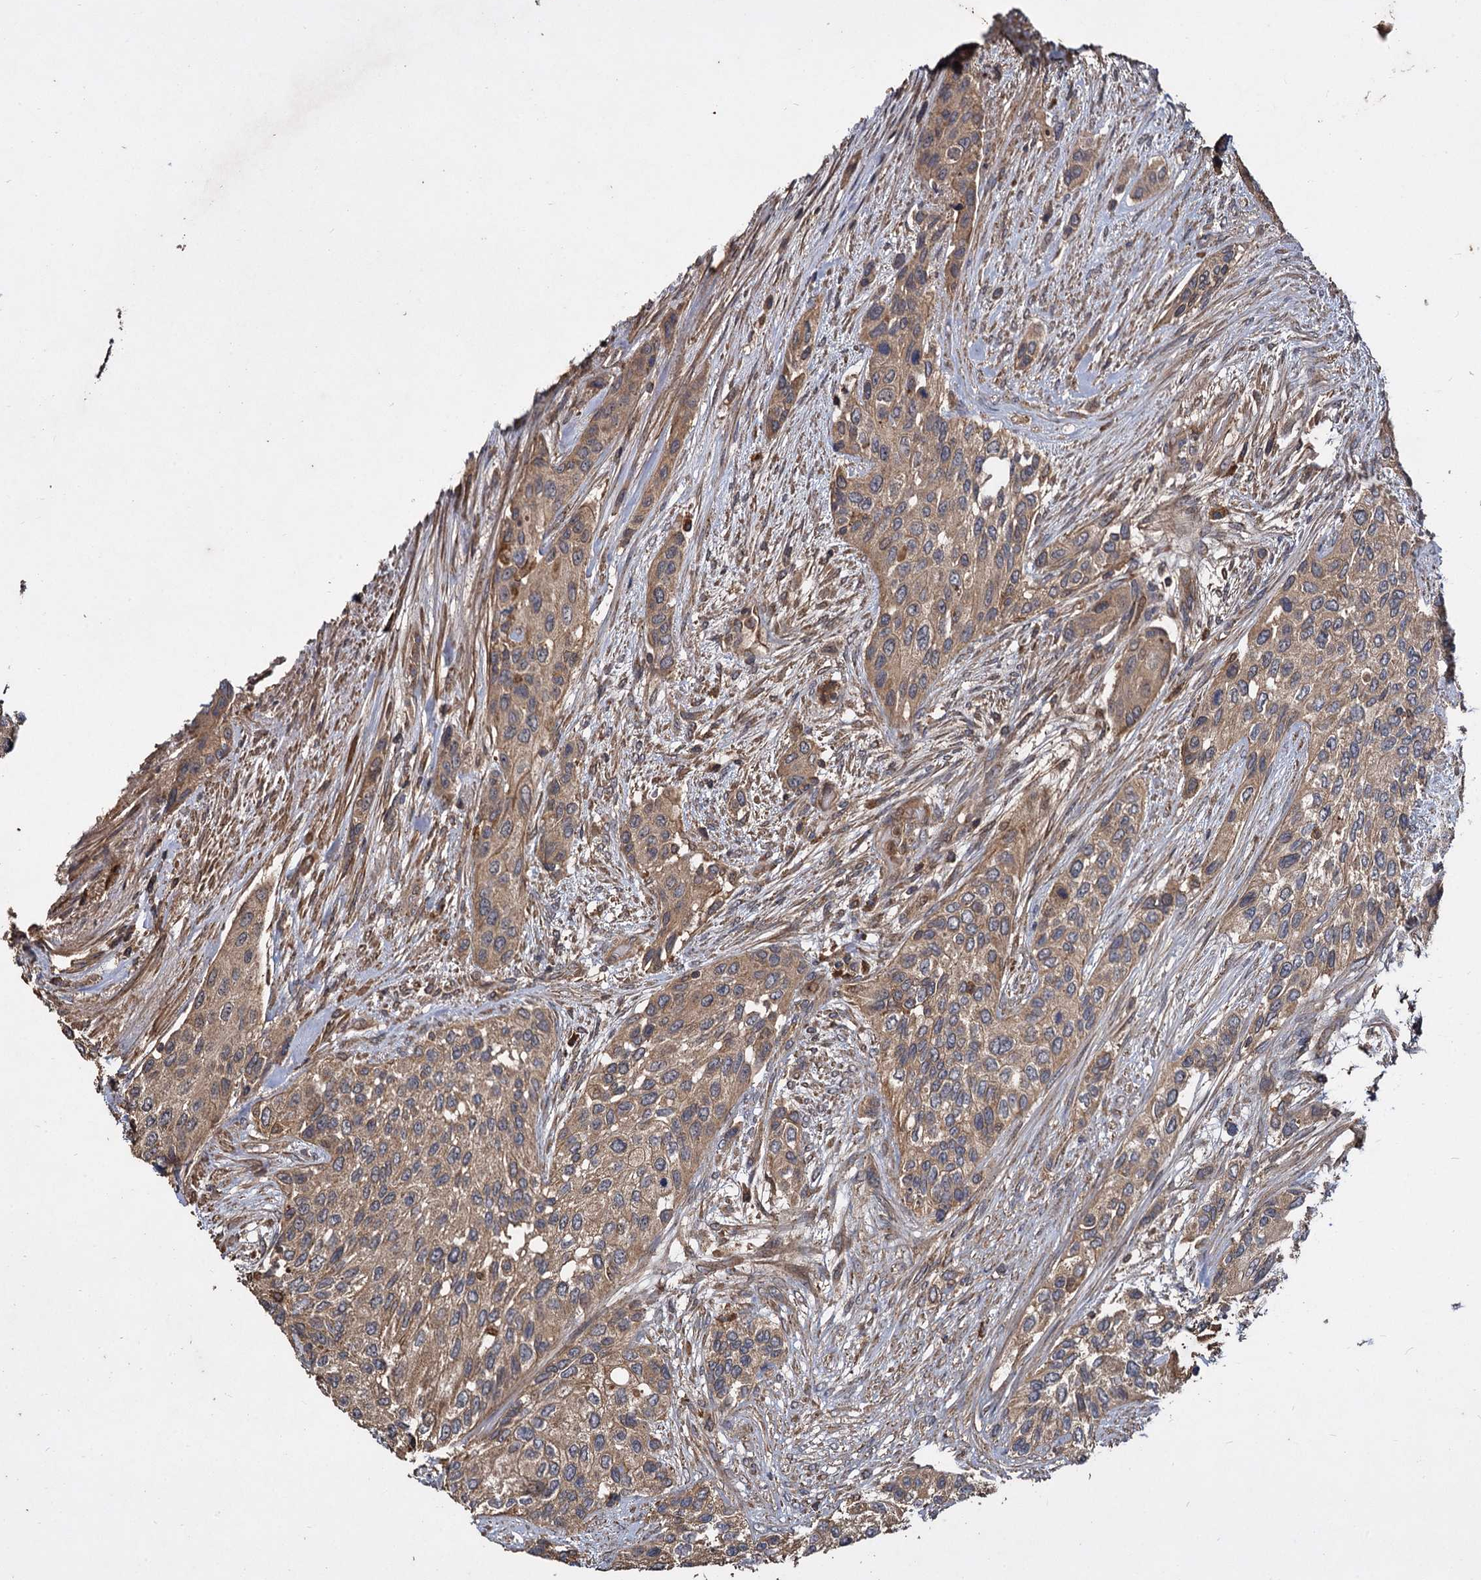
{"staining": {"intensity": "weak", "quantity": ">75%", "location": "cytoplasmic/membranous"}, "tissue": "urothelial cancer", "cell_type": "Tumor cells", "image_type": "cancer", "snomed": [{"axis": "morphology", "description": "Normal tissue, NOS"}, {"axis": "morphology", "description": "Urothelial carcinoma, High grade"}, {"axis": "topography", "description": "Vascular tissue"}, {"axis": "topography", "description": "Urinary bladder"}], "caption": "This is an image of immunohistochemistry (IHC) staining of urothelial cancer, which shows weak expression in the cytoplasmic/membranous of tumor cells.", "gene": "GCLC", "patient": {"sex": "female", "age": 56}}